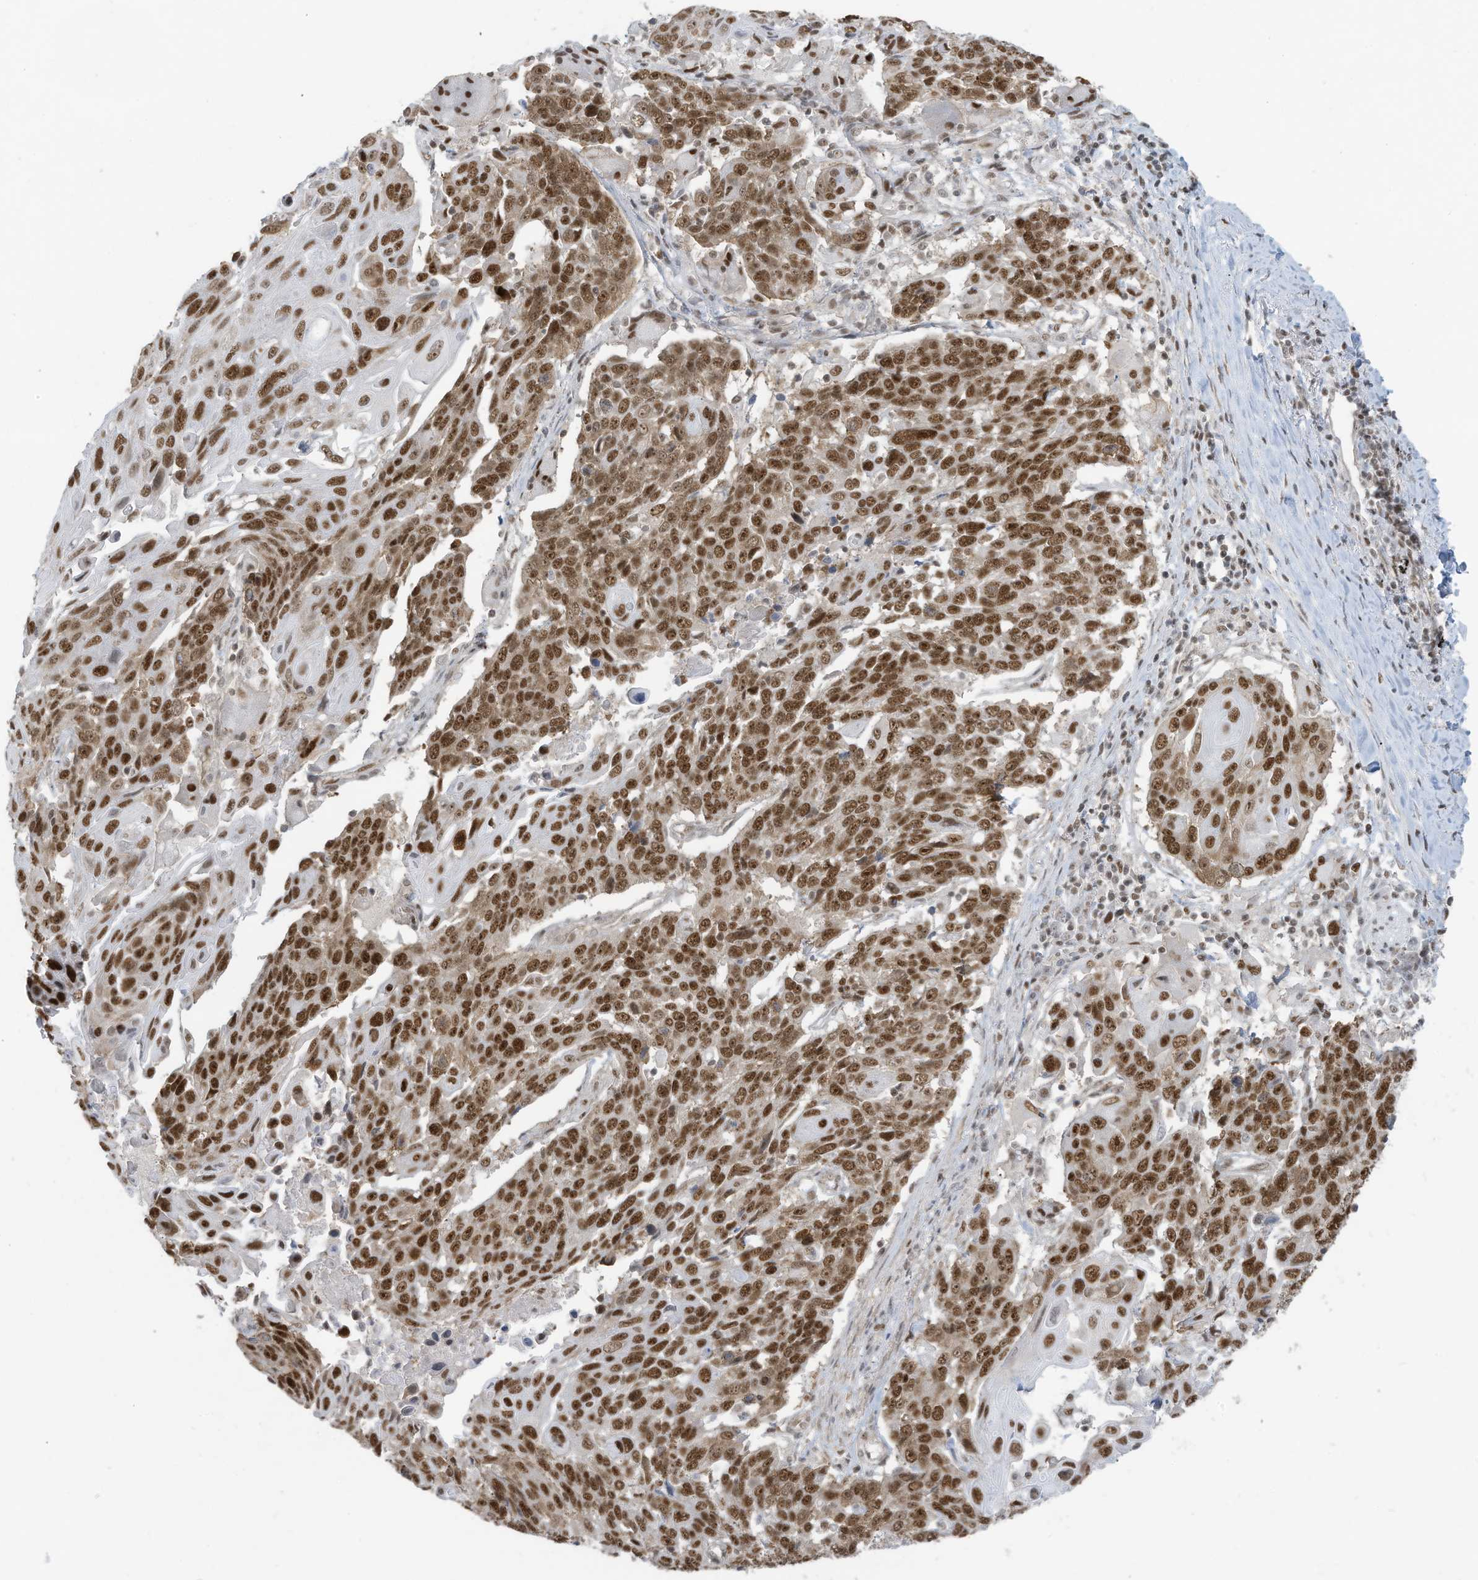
{"staining": {"intensity": "strong", "quantity": ">75%", "location": "nuclear"}, "tissue": "lung cancer", "cell_type": "Tumor cells", "image_type": "cancer", "snomed": [{"axis": "morphology", "description": "Squamous cell carcinoma, NOS"}, {"axis": "topography", "description": "Lung"}], "caption": "The image exhibits immunohistochemical staining of lung cancer. There is strong nuclear expression is present in approximately >75% of tumor cells.", "gene": "DBR1", "patient": {"sex": "male", "age": 66}}